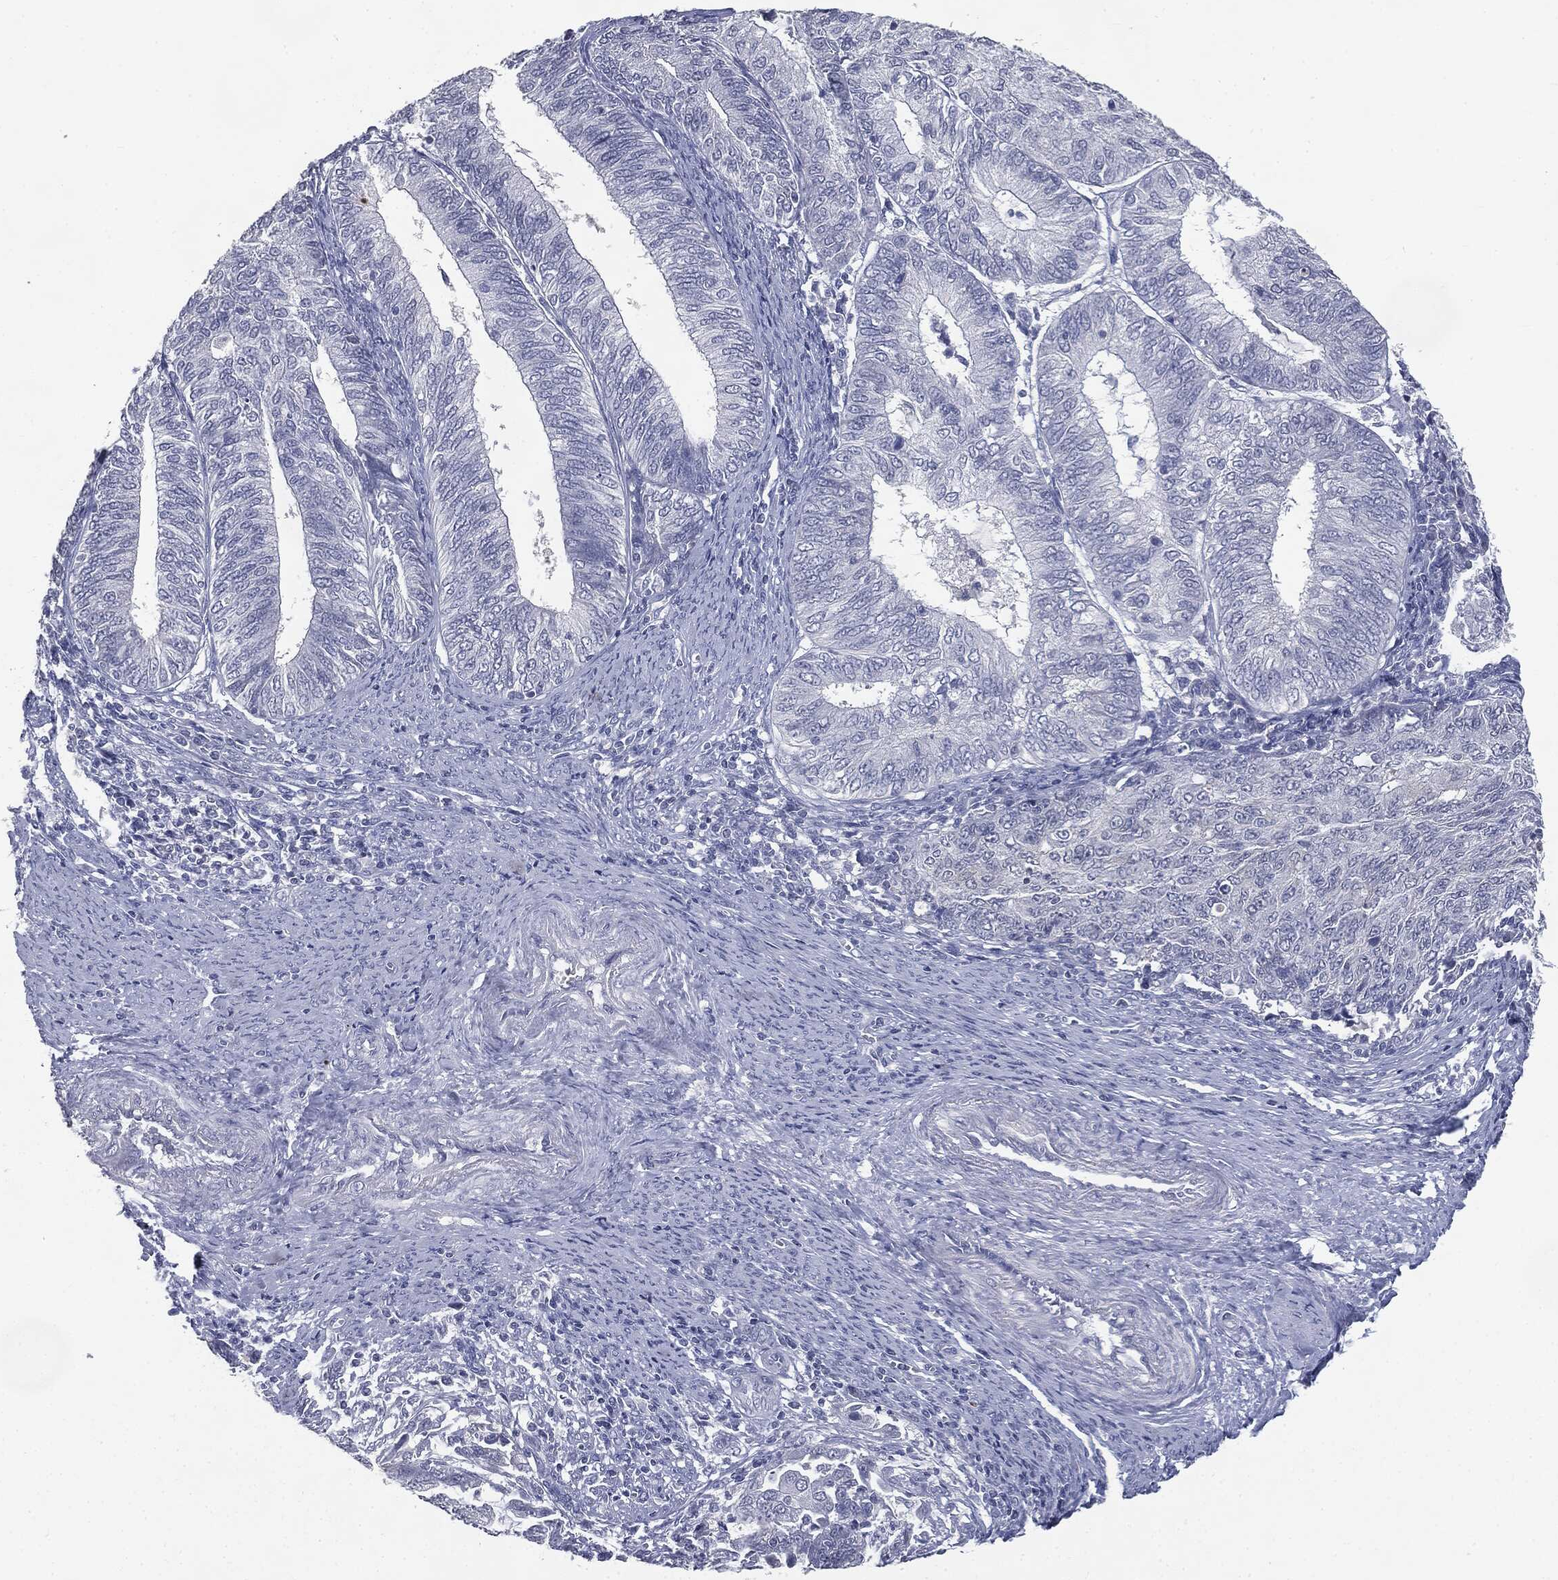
{"staining": {"intensity": "negative", "quantity": "none", "location": "none"}, "tissue": "endometrial cancer", "cell_type": "Tumor cells", "image_type": "cancer", "snomed": [{"axis": "morphology", "description": "Adenocarcinoma, NOS"}, {"axis": "topography", "description": "Endometrium"}], "caption": "Immunohistochemistry (IHC) histopathology image of neoplastic tissue: human adenocarcinoma (endometrial) stained with DAB exhibits no significant protein staining in tumor cells. (Brightfield microscopy of DAB (3,3'-diaminobenzidine) immunohistochemistry (IHC) at high magnification).", "gene": "SLC2A2", "patient": {"sex": "female", "age": 82}}